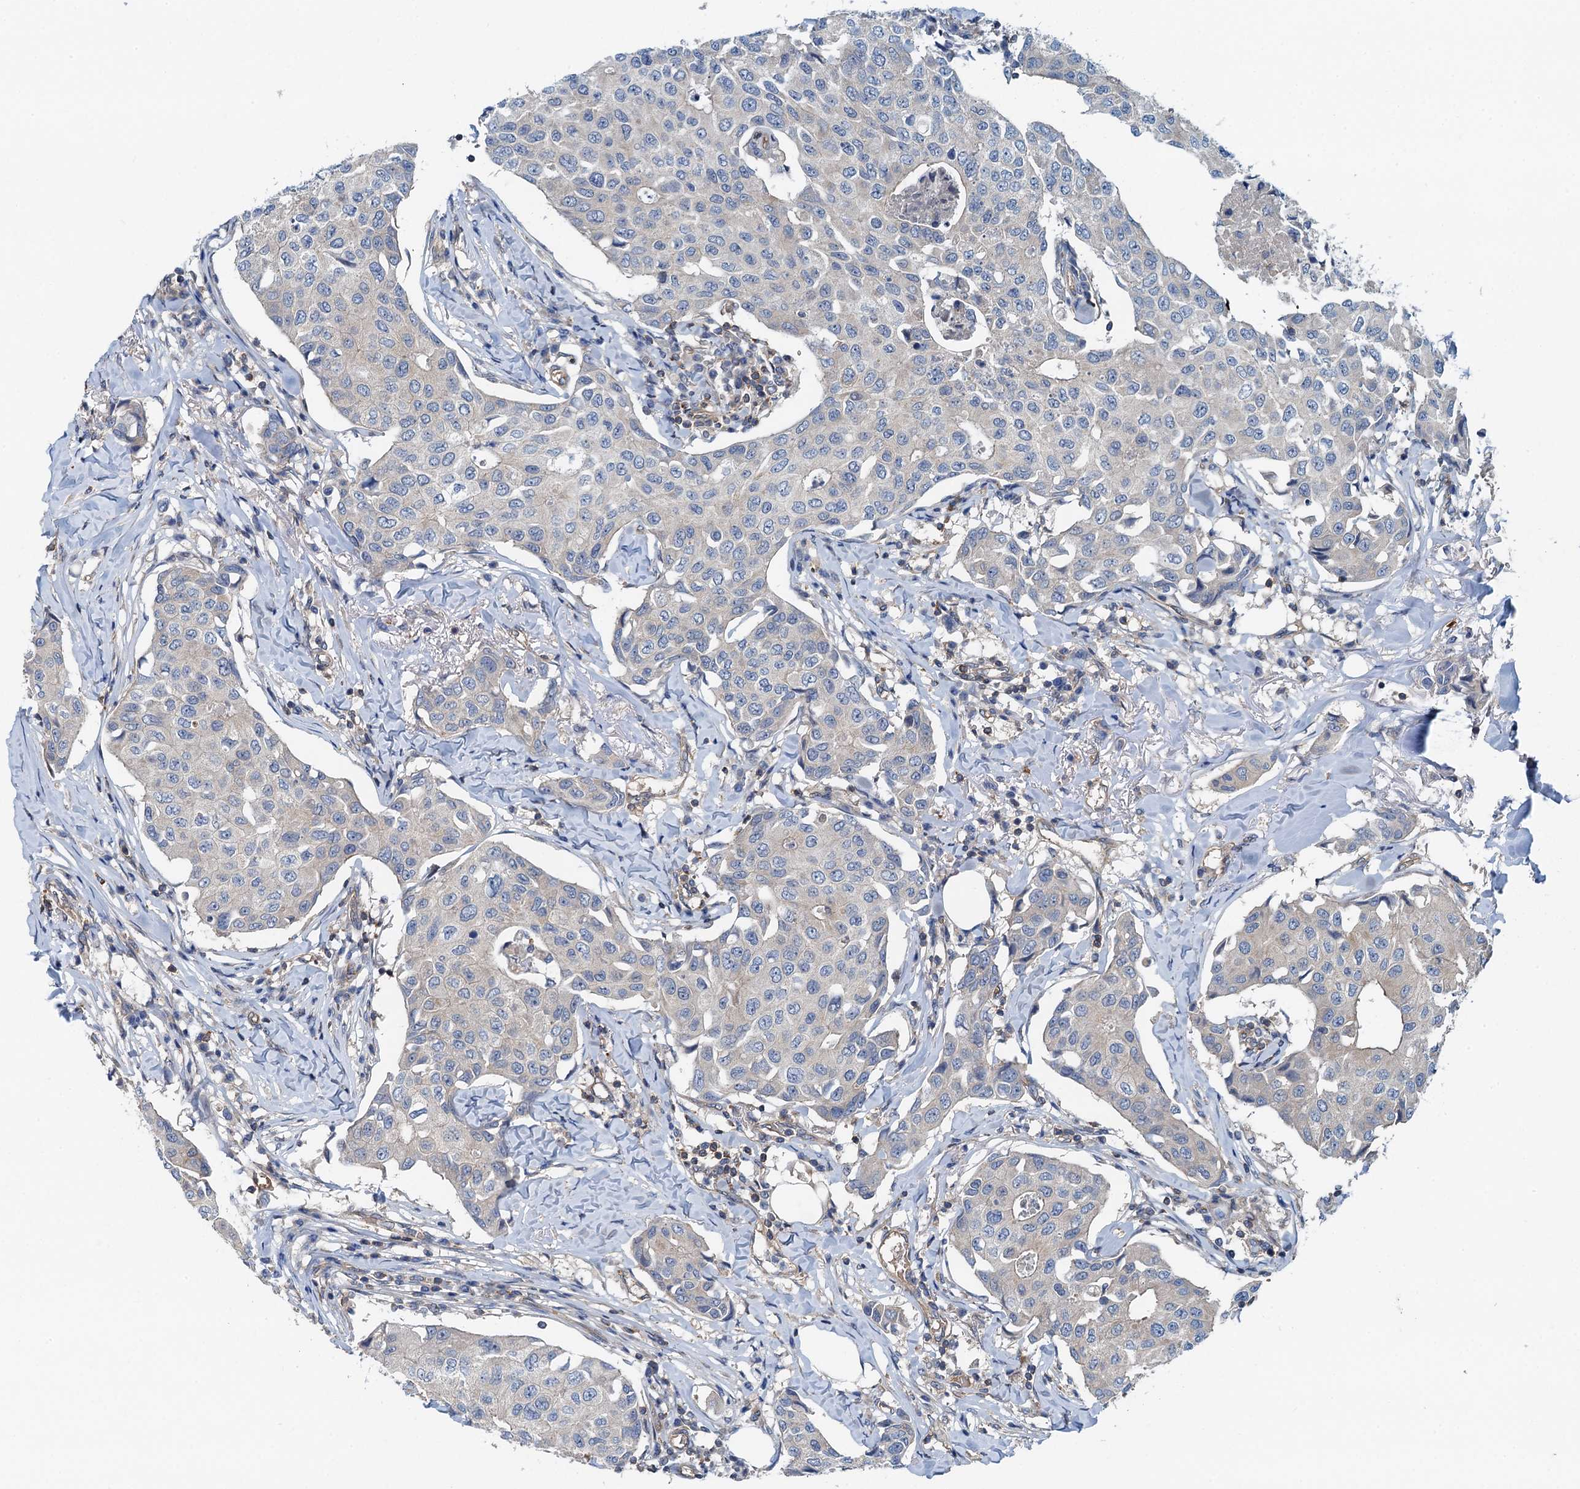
{"staining": {"intensity": "negative", "quantity": "none", "location": "none"}, "tissue": "breast cancer", "cell_type": "Tumor cells", "image_type": "cancer", "snomed": [{"axis": "morphology", "description": "Duct carcinoma"}, {"axis": "topography", "description": "Breast"}], "caption": "There is no significant expression in tumor cells of intraductal carcinoma (breast).", "gene": "ROGDI", "patient": {"sex": "female", "age": 80}}